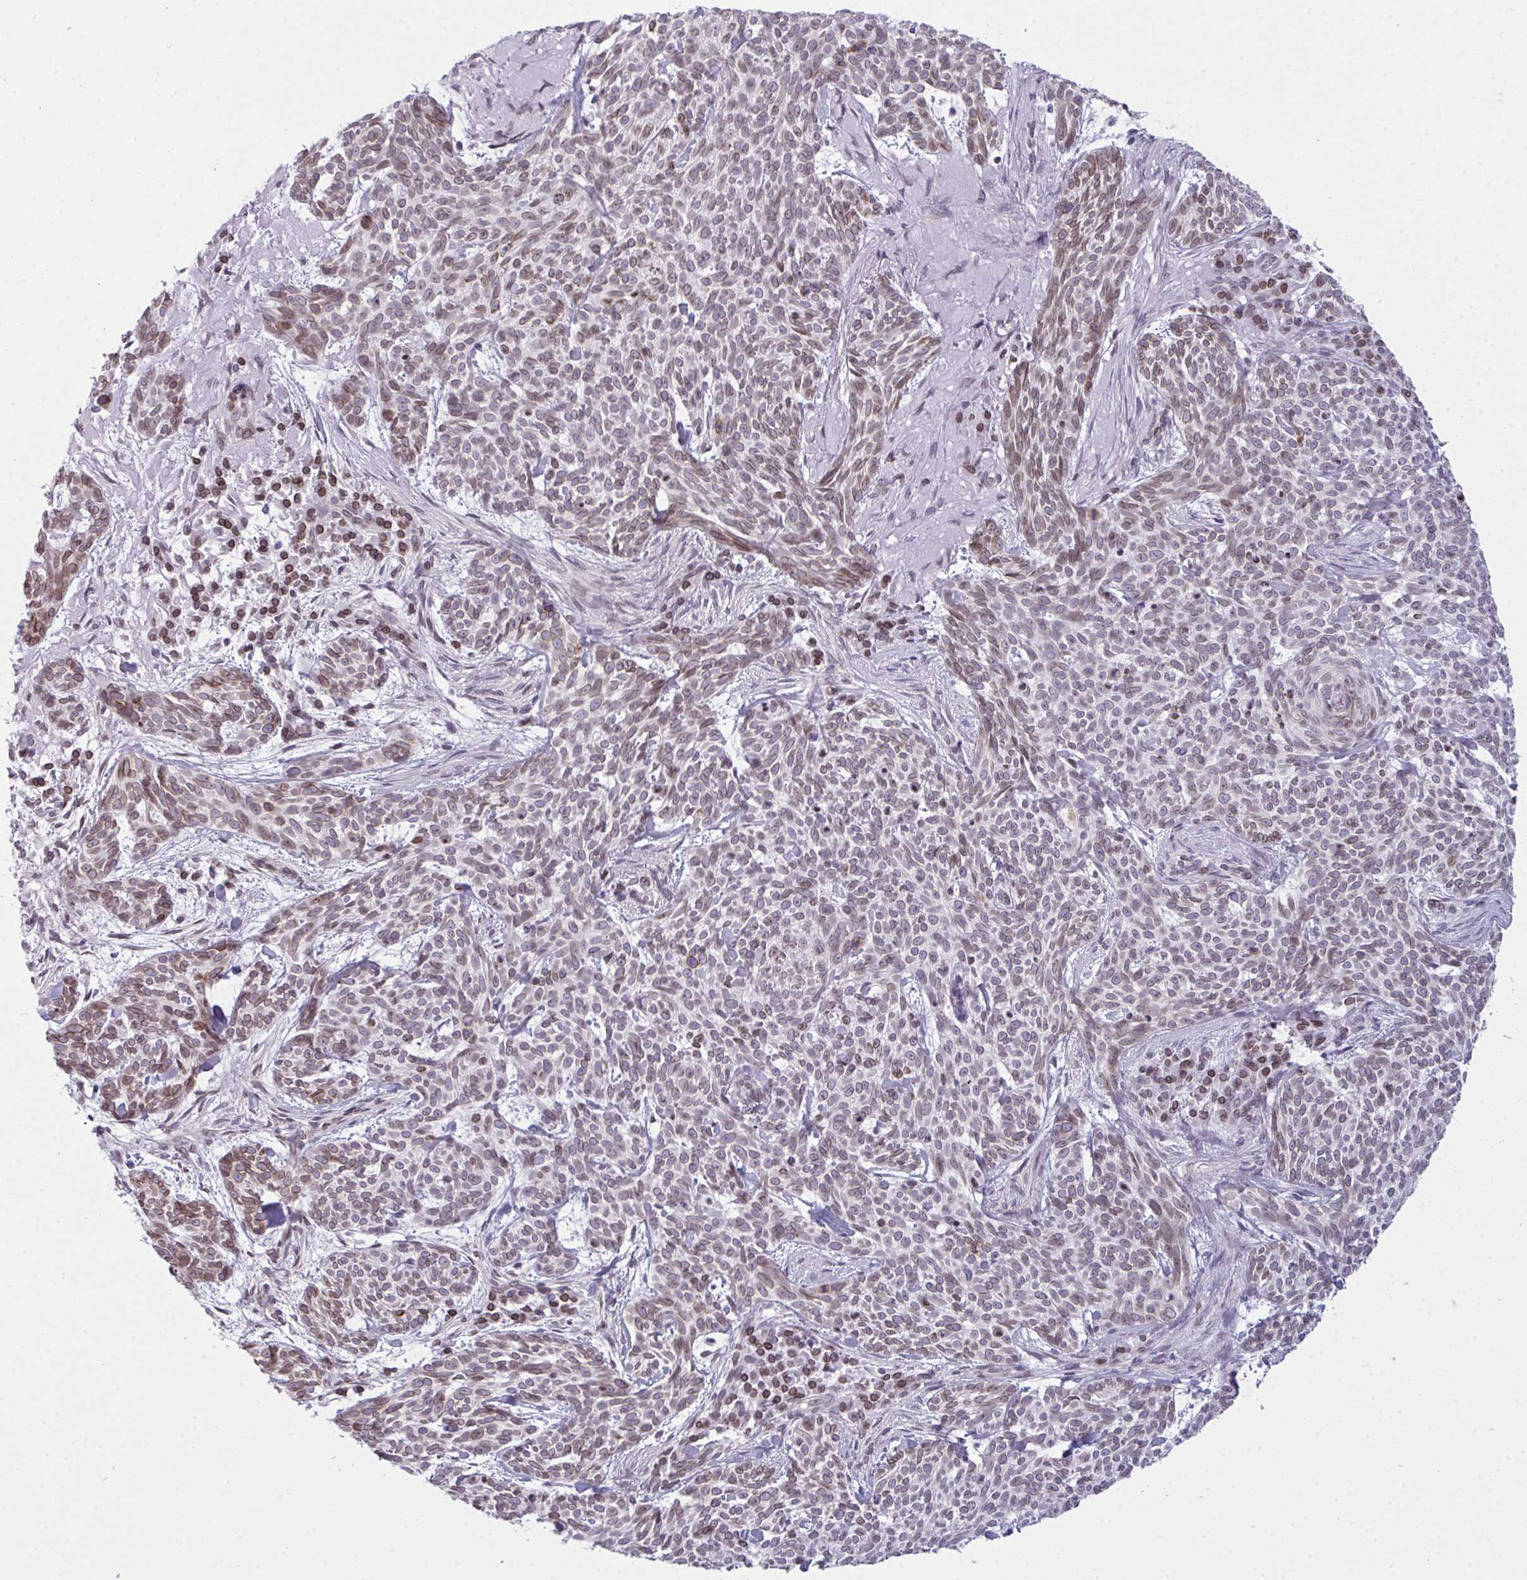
{"staining": {"intensity": "weak", "quantity": "<25%", "location": "cytoplasmic/membranous,nuclear"}, "tissue": "skin cancer", "cell_type": "Tumor cells", "image_type": "cancer", "snomed": [{"axis": "morphology", "description": "Basal cell carcinoma"}, {"axis": "topography", "description": "Skin"}], "caption": "Human skin cancer stained for a protein using immunohistochemistry (IHC) shows no positivity in tumor cells.", "gene": "LMNB2", "patient": {"sex": "female", "age": 93}}